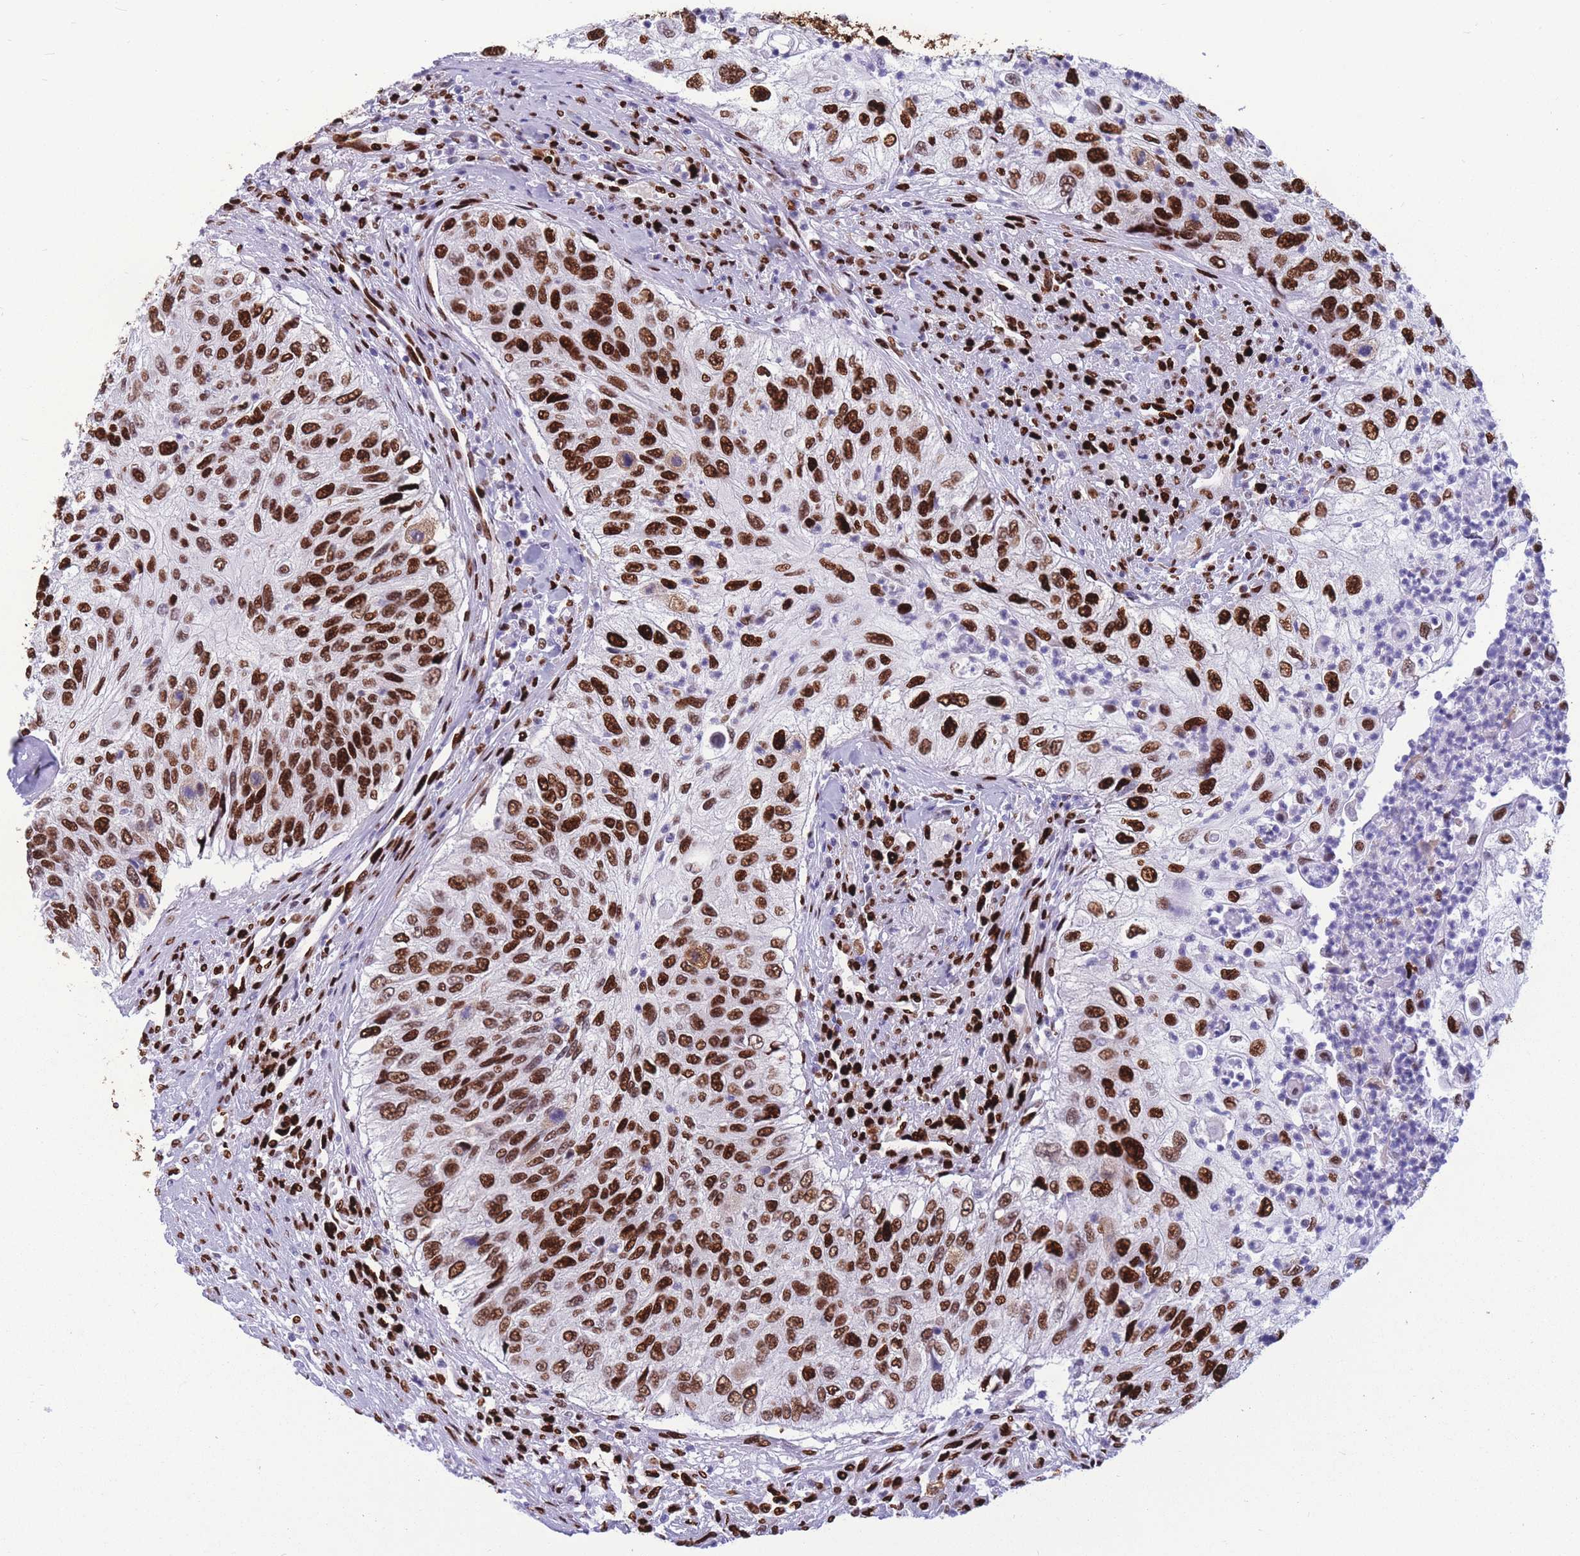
{"staining": {"intensity": "strong", "quantity": ">75%", "location": "nuclear"}, "tissue": "urothelial cancer", "cell_type": "Tumor cells", "image_type": "cancer", "snomed": [{"axis": "morphology", "description": "Urothelial carcinoma, High grade"}, {"axis": "topography", "description": "Urinary bladder"}], "caption": "Tumor cells demonstrate high levels of strong nuclear positivity in about >75% of cells in urothelial carcinoma (high-grade). Nuclei are stained in blue.", "gene": "NASP", "patient": {"sex": "female", "age": 60}}